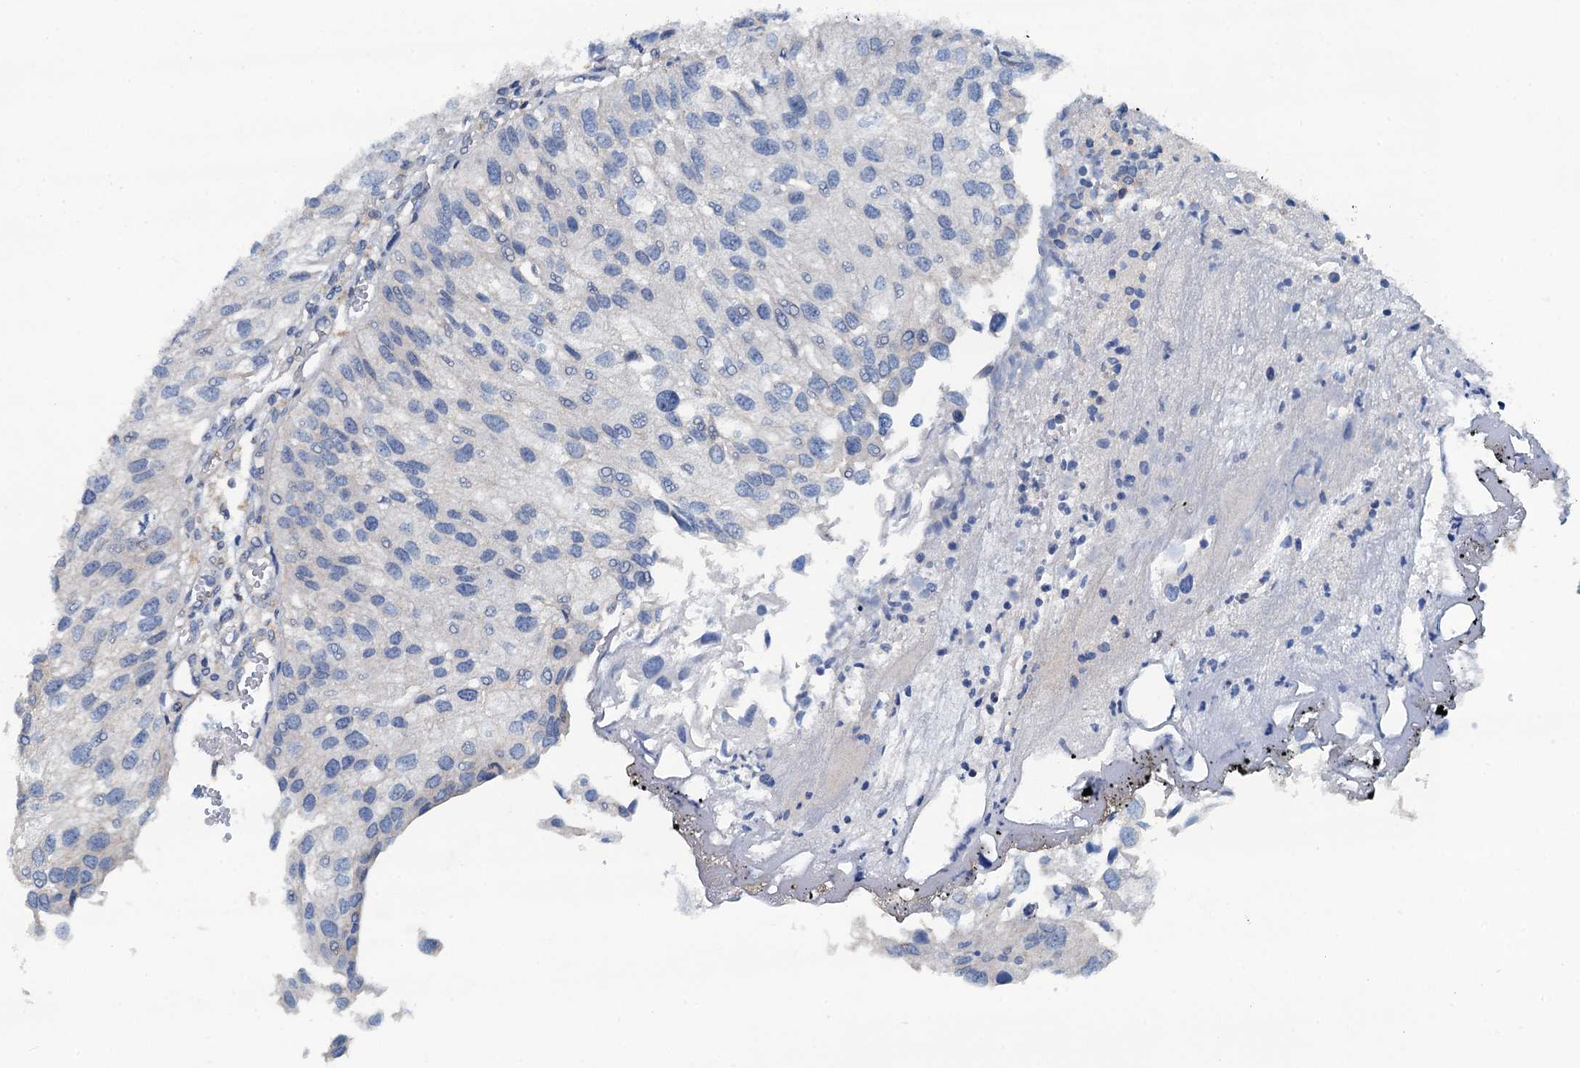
{"staining": {"intensity": "negative", "quantity": "none", "location": "none"}, "tissue": "urothelial cancer", "cell_type": "Tumor cells", "image_type": "cancer", "snomed": [{"axis": "morphology", "description": "Urothelial carcinoma, Low grade"}, {"axis": "topography", "description": "Urinary bladder"}], "caption": "Low-grade urothelial carcinoma was stained to show a protein in brown. There is no significant expression in tumor cells.", "gene": "THAP10", "patient": {"sex": "female", "age": 89}}